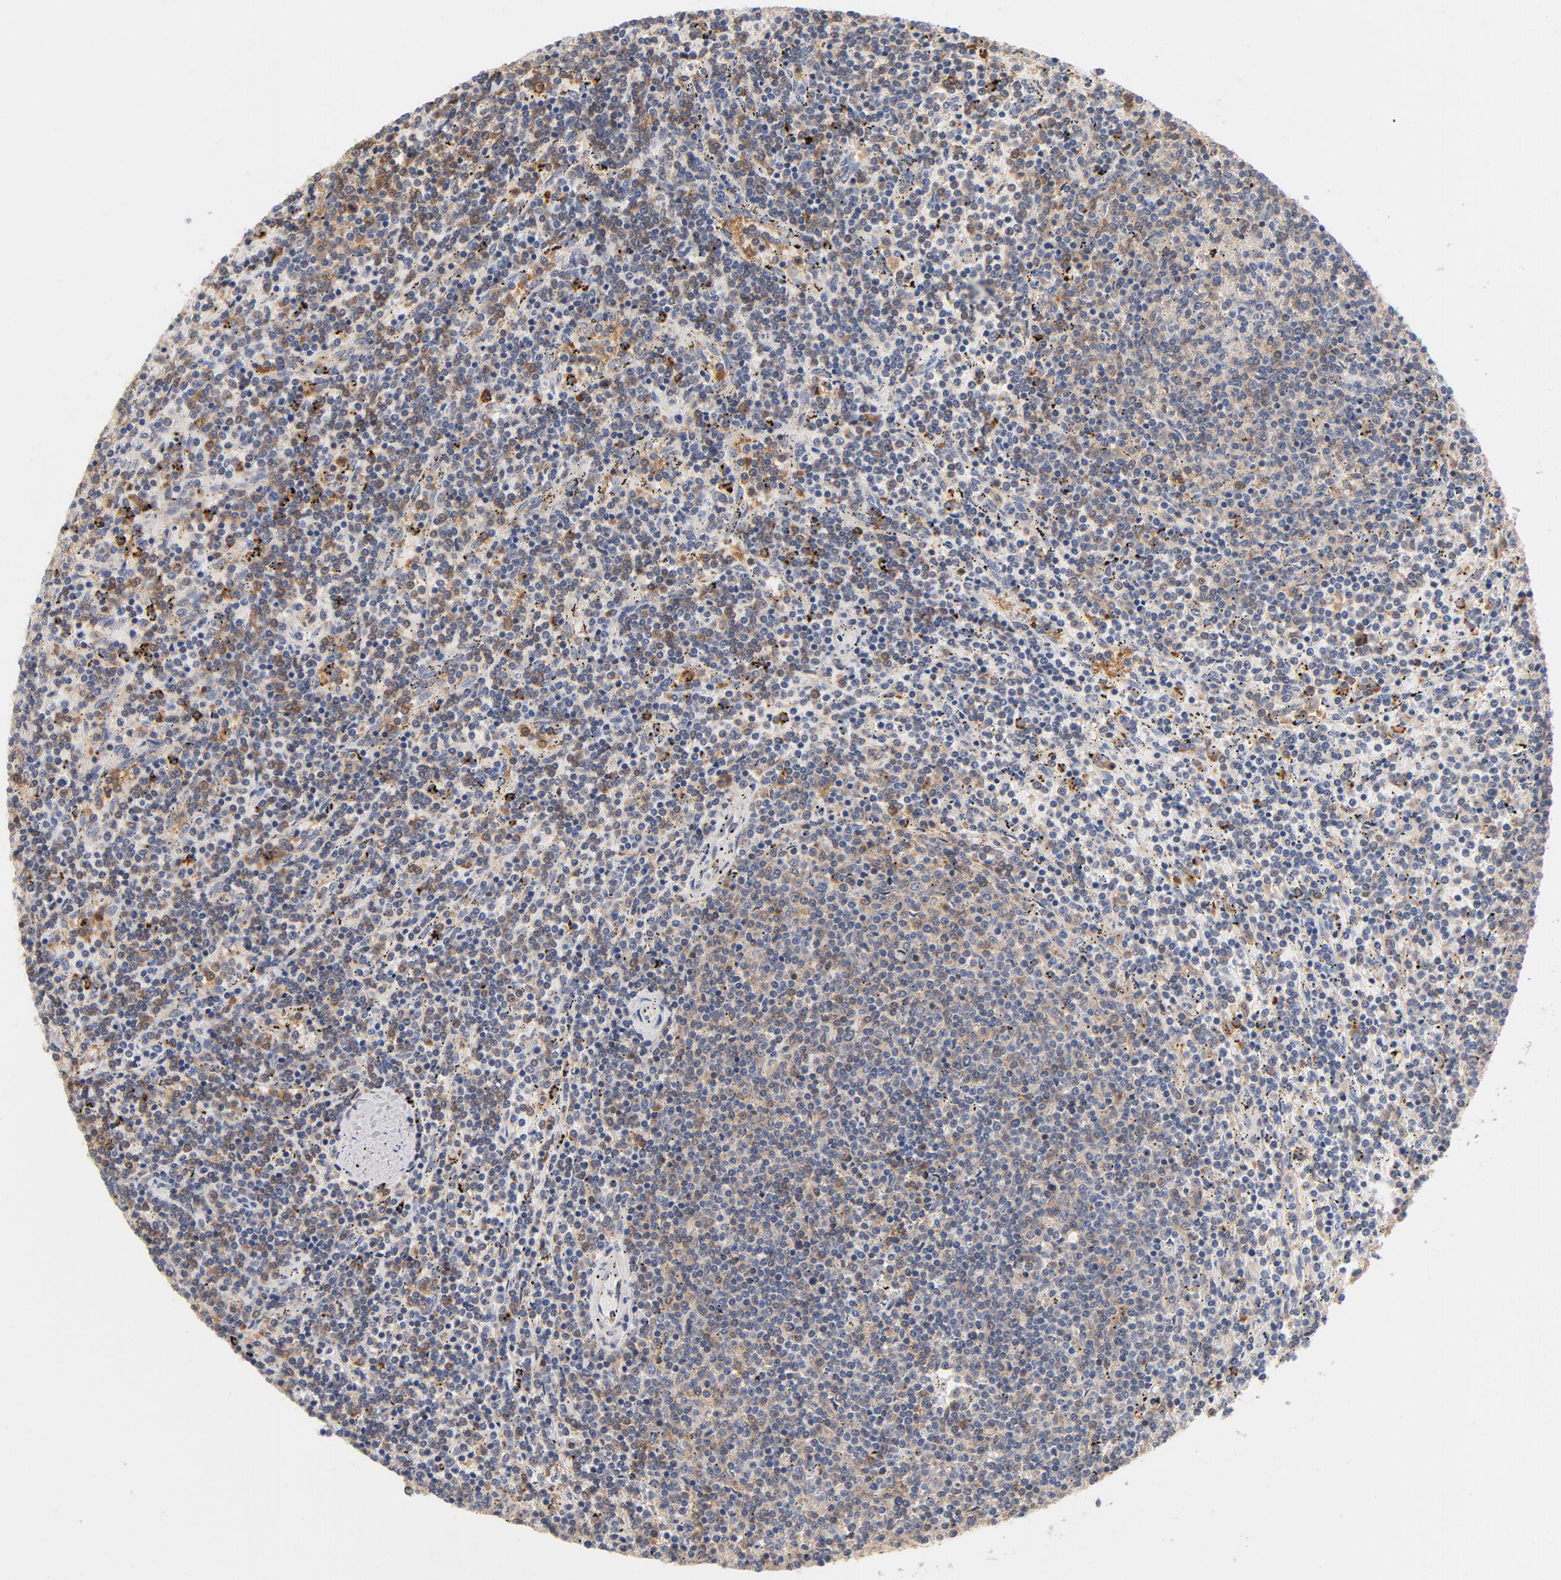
{"staining": {"intensity": "weak", "quantity": "<25%", "location": "cytoplasmic/membranous"}, "tissue": "lymphoma", "cell_type": "Tumor cells", "image_type": "cancer", "snomed": [{"axis": "morphology", "description": "Malignant lymphoma, non-Hodgkin's type, Low grade"}, {"axis": "topography", "description": "Spleen"}], "caption": "The IHC image has no significant staining in tumor cells of malignant lymphoma, non-Hodgkin's type (low-grade) tissue.", "gene": "ASMTL", "patient": {"sex": "female", "age": 50}}